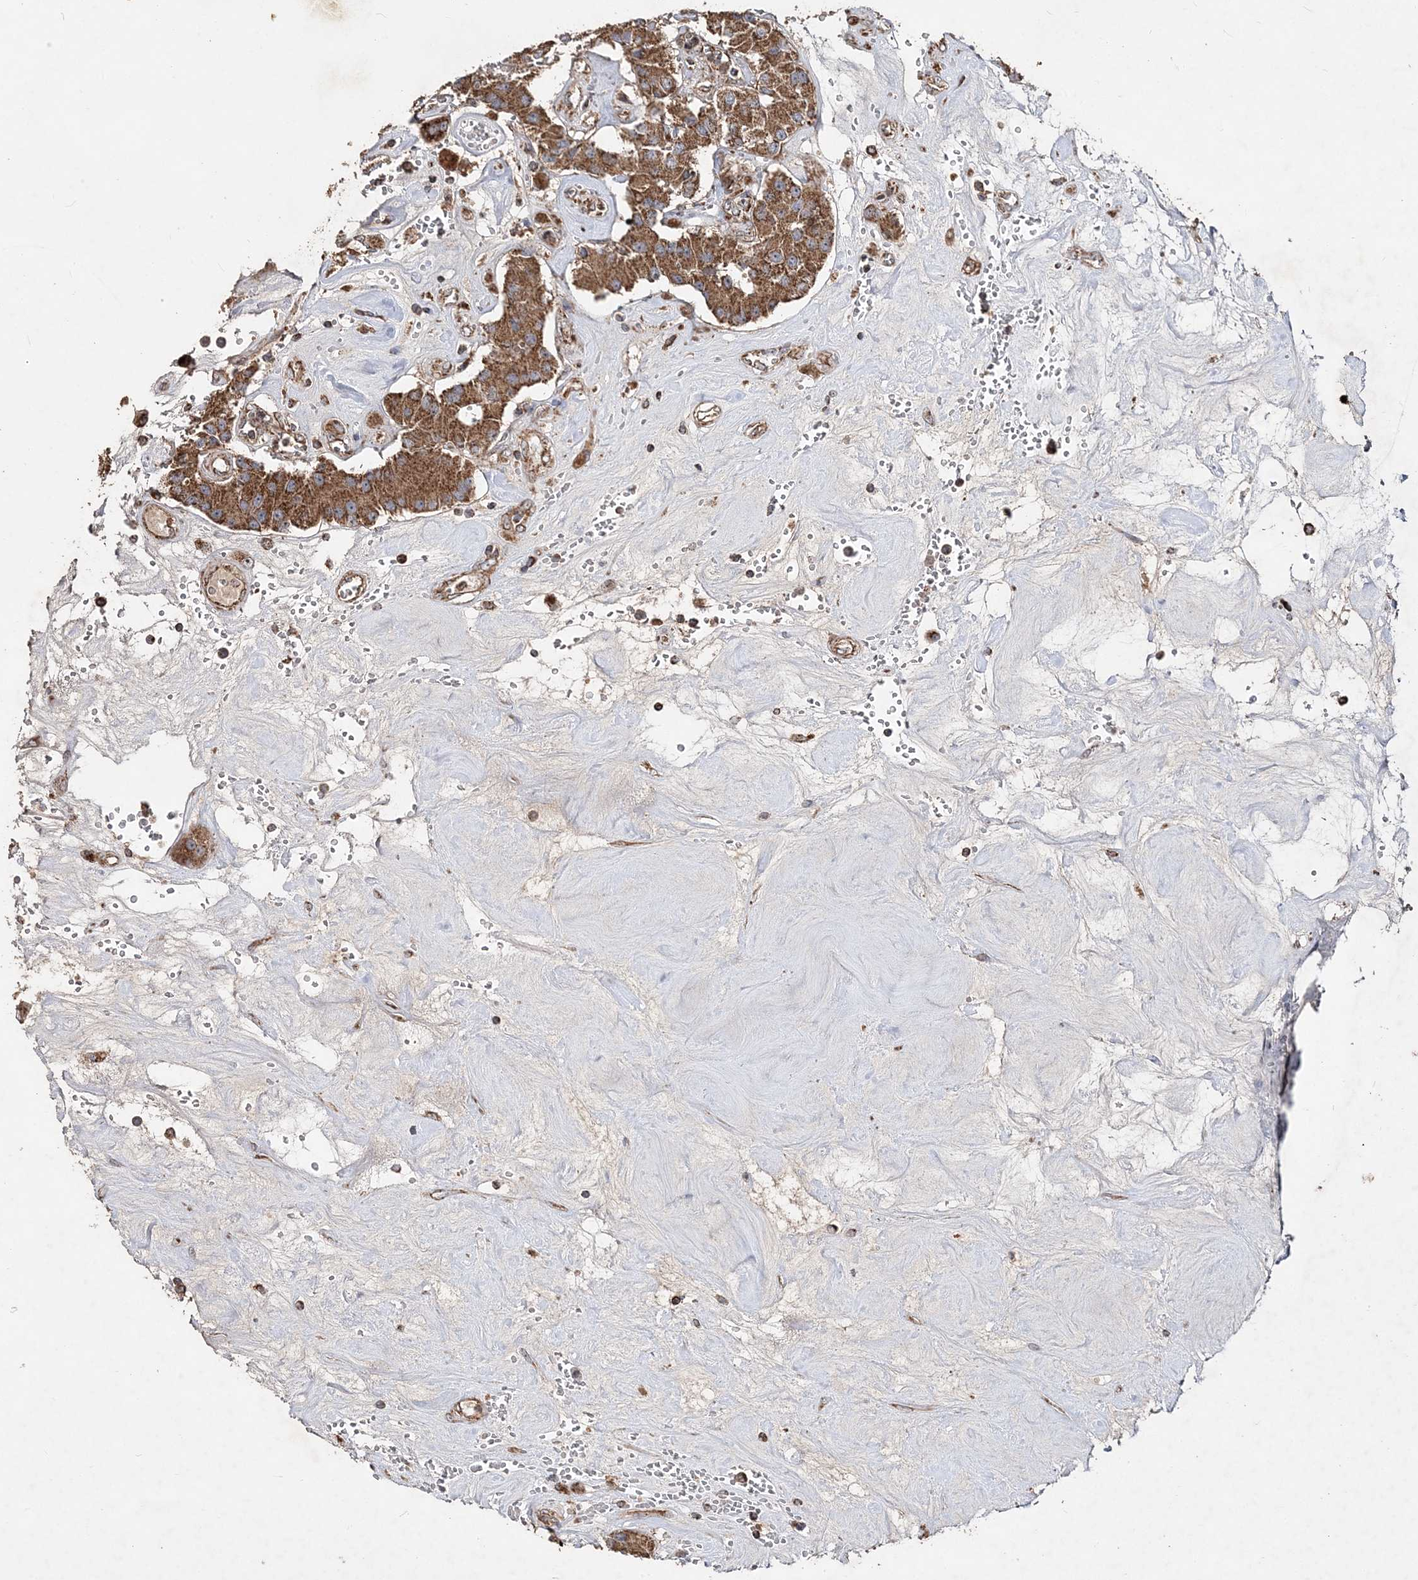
{"staining": {"intensity": "strong", "quantity": ">75%", "location": "cytoplasmic/membranous"}, "tissue": "carcinoid", "cell_type": "Tumor cells", "image_type": "cancer", "snomed": [{"axis": "morphology", "description": "Carcinoid, malignant, NOS"}, {"axis": "topography", "description": "Pancreas"}], "caption": "IHC micrograph of neoplastic tissue: human carcinoid (malignant) stained using IHC reveals high levels of strong protein expression localized specifically in the cytoplasmic/membranous of tumor cells, appearing as a cytoplasmic/membranous brown color.", "gene": "POC5", "patient": {"sex": "male", "age": 41}}